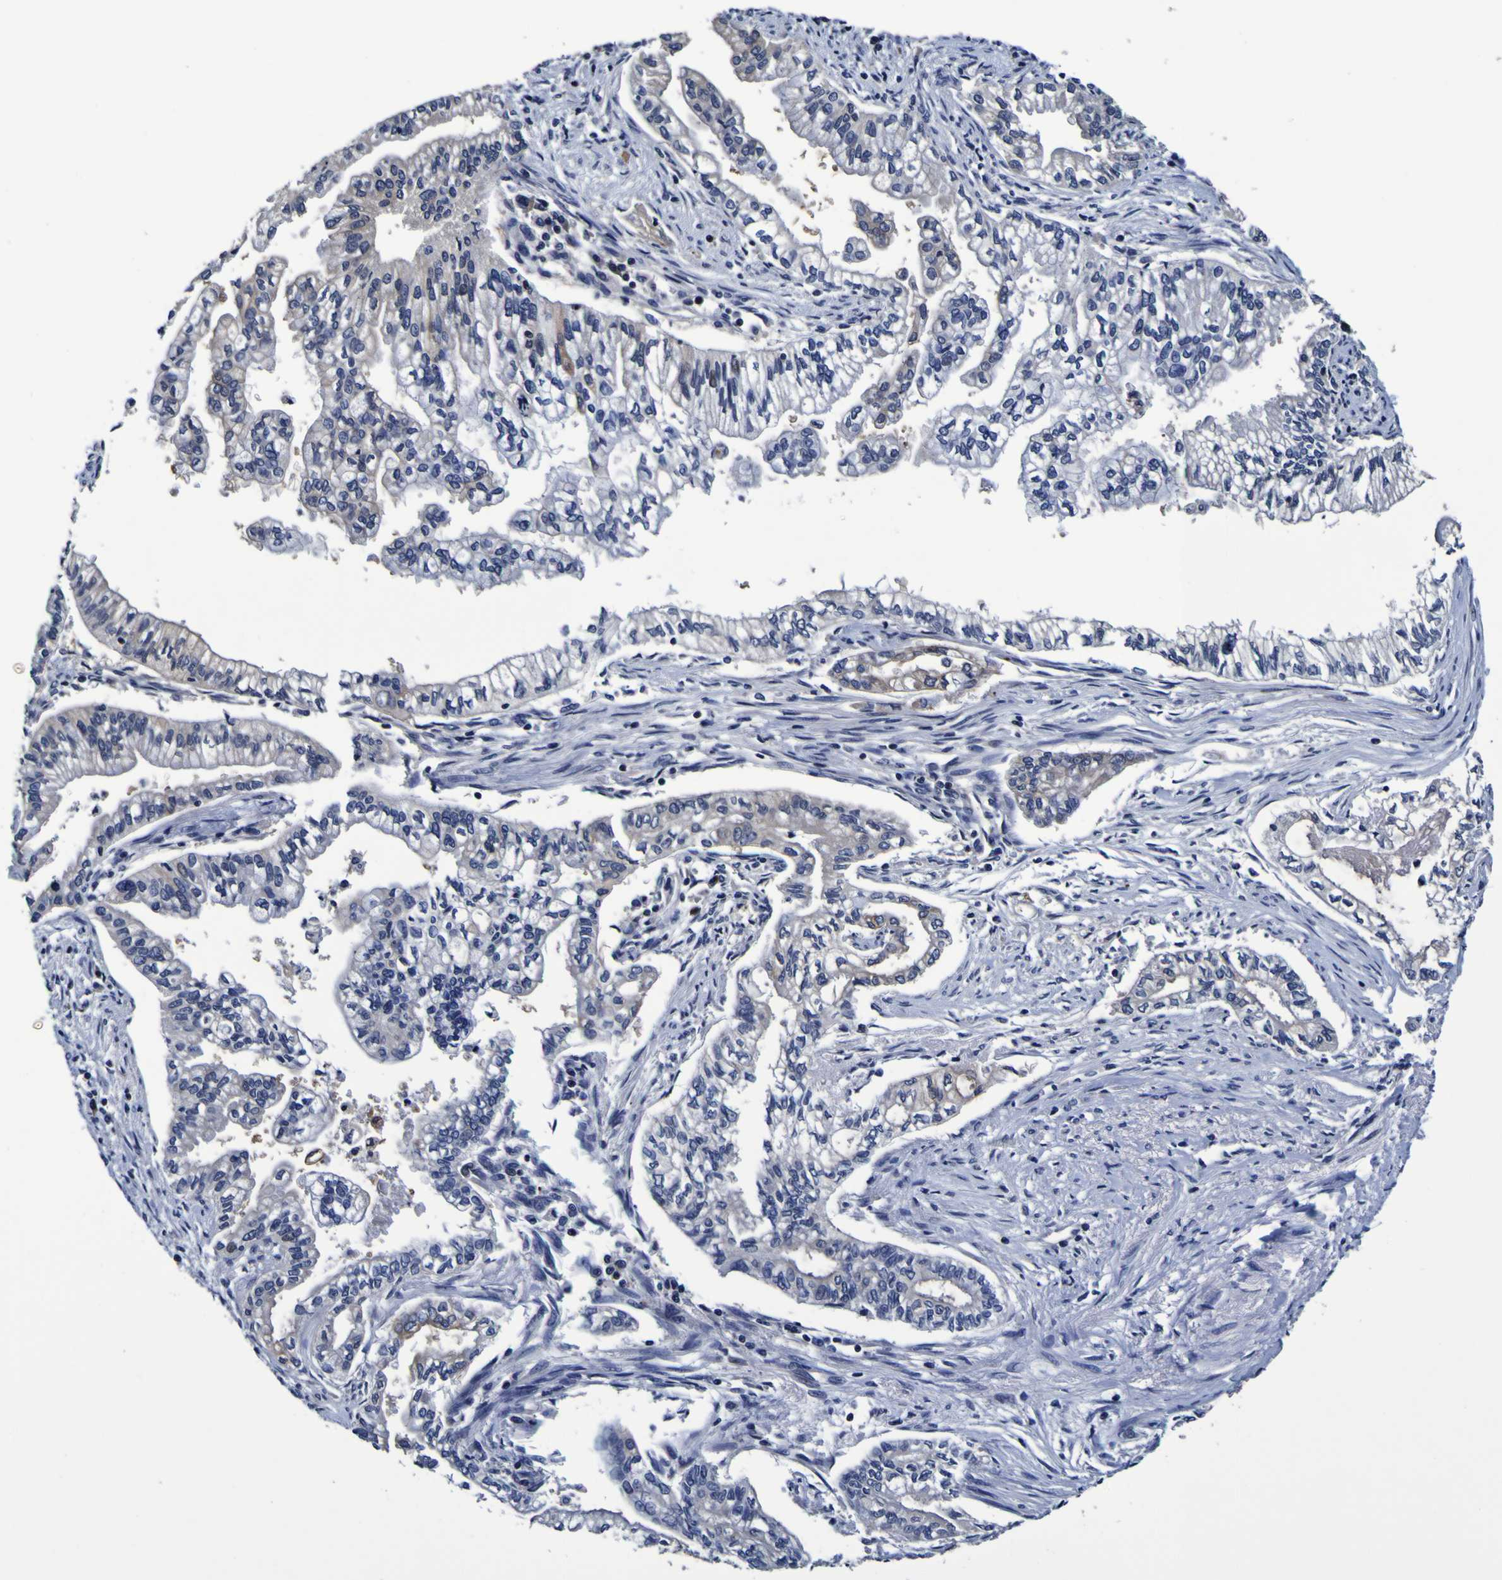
{"staining": {"intensity": "negative", "quantity": "none", "location": "none"}, "tissue": "pancreatic cancer", "cell_type": "Tumor cells", "image_type": "cancer", "snomed": [{"axis": "morphology", "description": "Normal tissue, NOS"}, {"axis": "topography", "description": "Pancreas"}], "caption": "IHC photomicrograph of human pancreatic cancer stained for a protein (brown), which exhibits no expression in tumor cells. (DAB immunohistochemistry (IHC) visualized using brightfield microscopy, high magnification).", "gene": "SORCS1", "patient": {"sex": "male", "age": 42}}